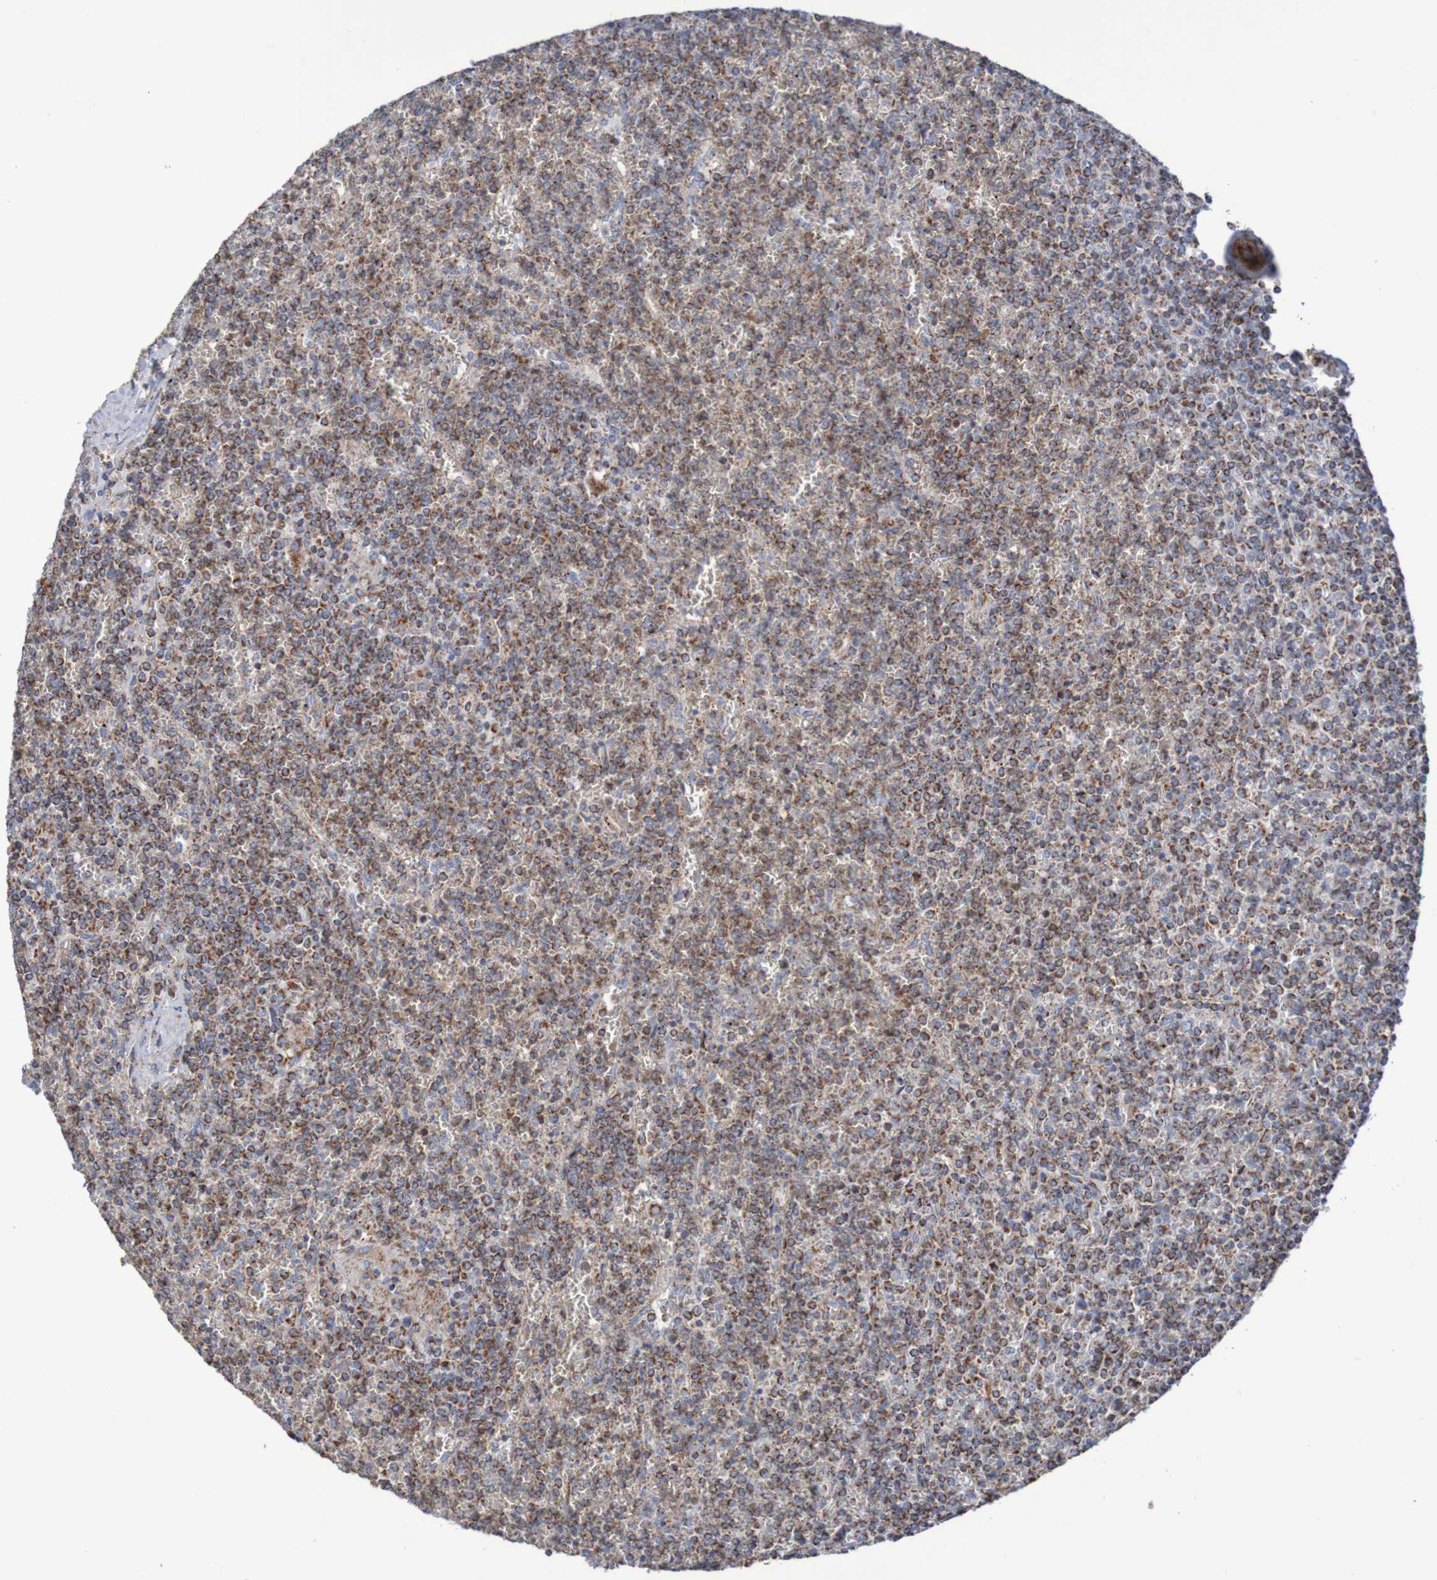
{"staining": {"intensity": "moderate", "quantity": ">75%", "location": "cytoplasmic/membranous"}, "tissue": "lymphoma", "cell_type": "Tumor cells", "image_type": "cancer", "snomed": [{"axis": "morphology", "description": "Malignant lymphoma, non-Hodgkin's type, Low grade"}, {"axis": "topography", "description": "Spleen"}], "caption": "This image shows immunohistochemistry staining of low-grade malignant lymphoma, non-Hodgkin's type, with medium moderate cytoplasmic/membranous expression in about >75% of tumor cells.", "gene": "MMEL1", "patient": {"sex": "female", "age": 19}}